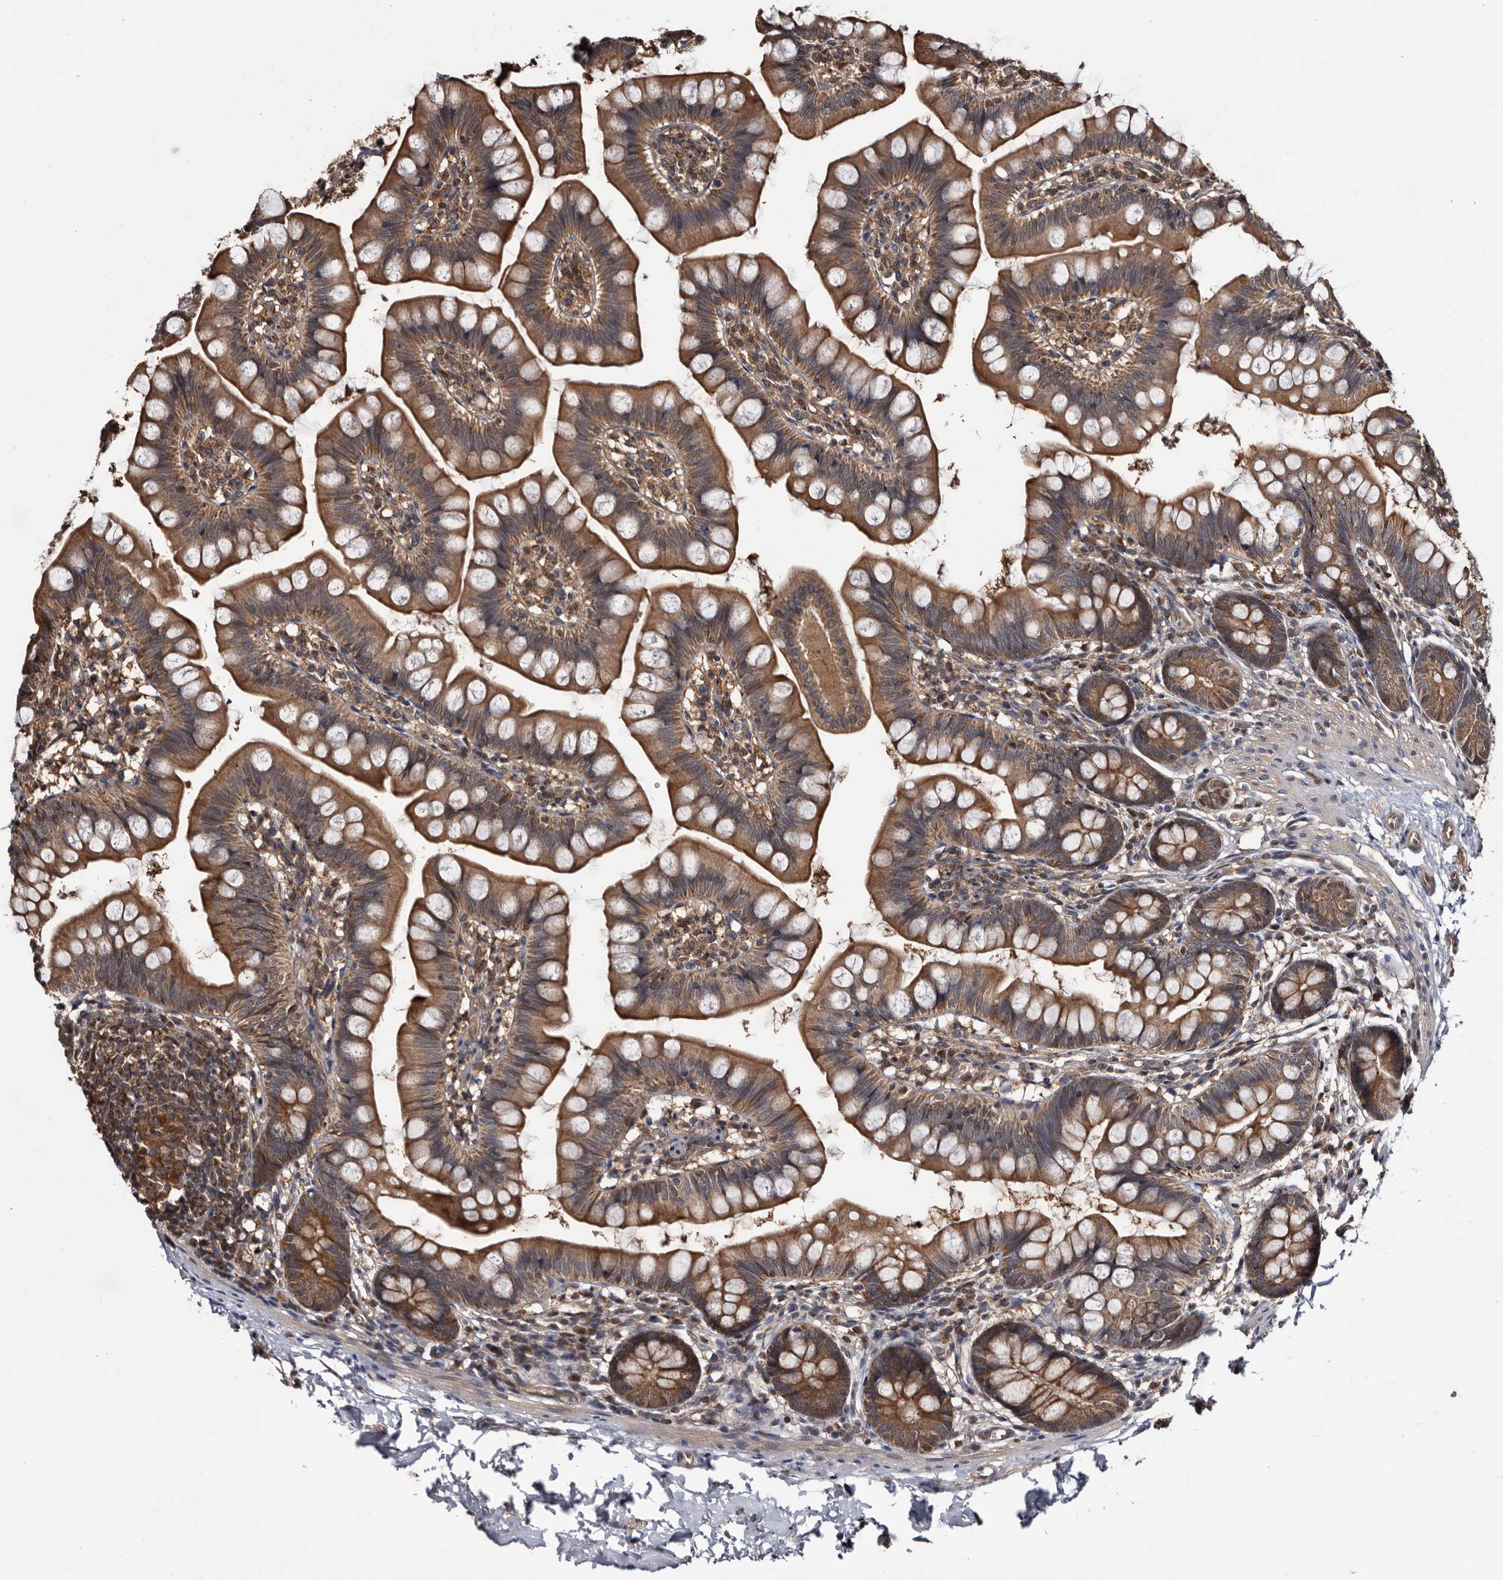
{"staining": {"intensity": "strong", "quantity": ">75%", "location": "cytoplasmic/membranous"}, "tissue": "small intestine", "cell_type": "Glandular cells", "image_type": "normal", "snomed": [{"axis": "morphology", "description": "Normal tissue, NOS"}, {"axis": "topography", "description": "Small intestine"}], "caption": "About >75% of glandular cells in benign small intestine reveal strong cytoplasmic/membranous protein staining as visualized by brown immunohistochemical staining.", "gene": "TTI2", "patient": {"sex": "male", "age": 7}}